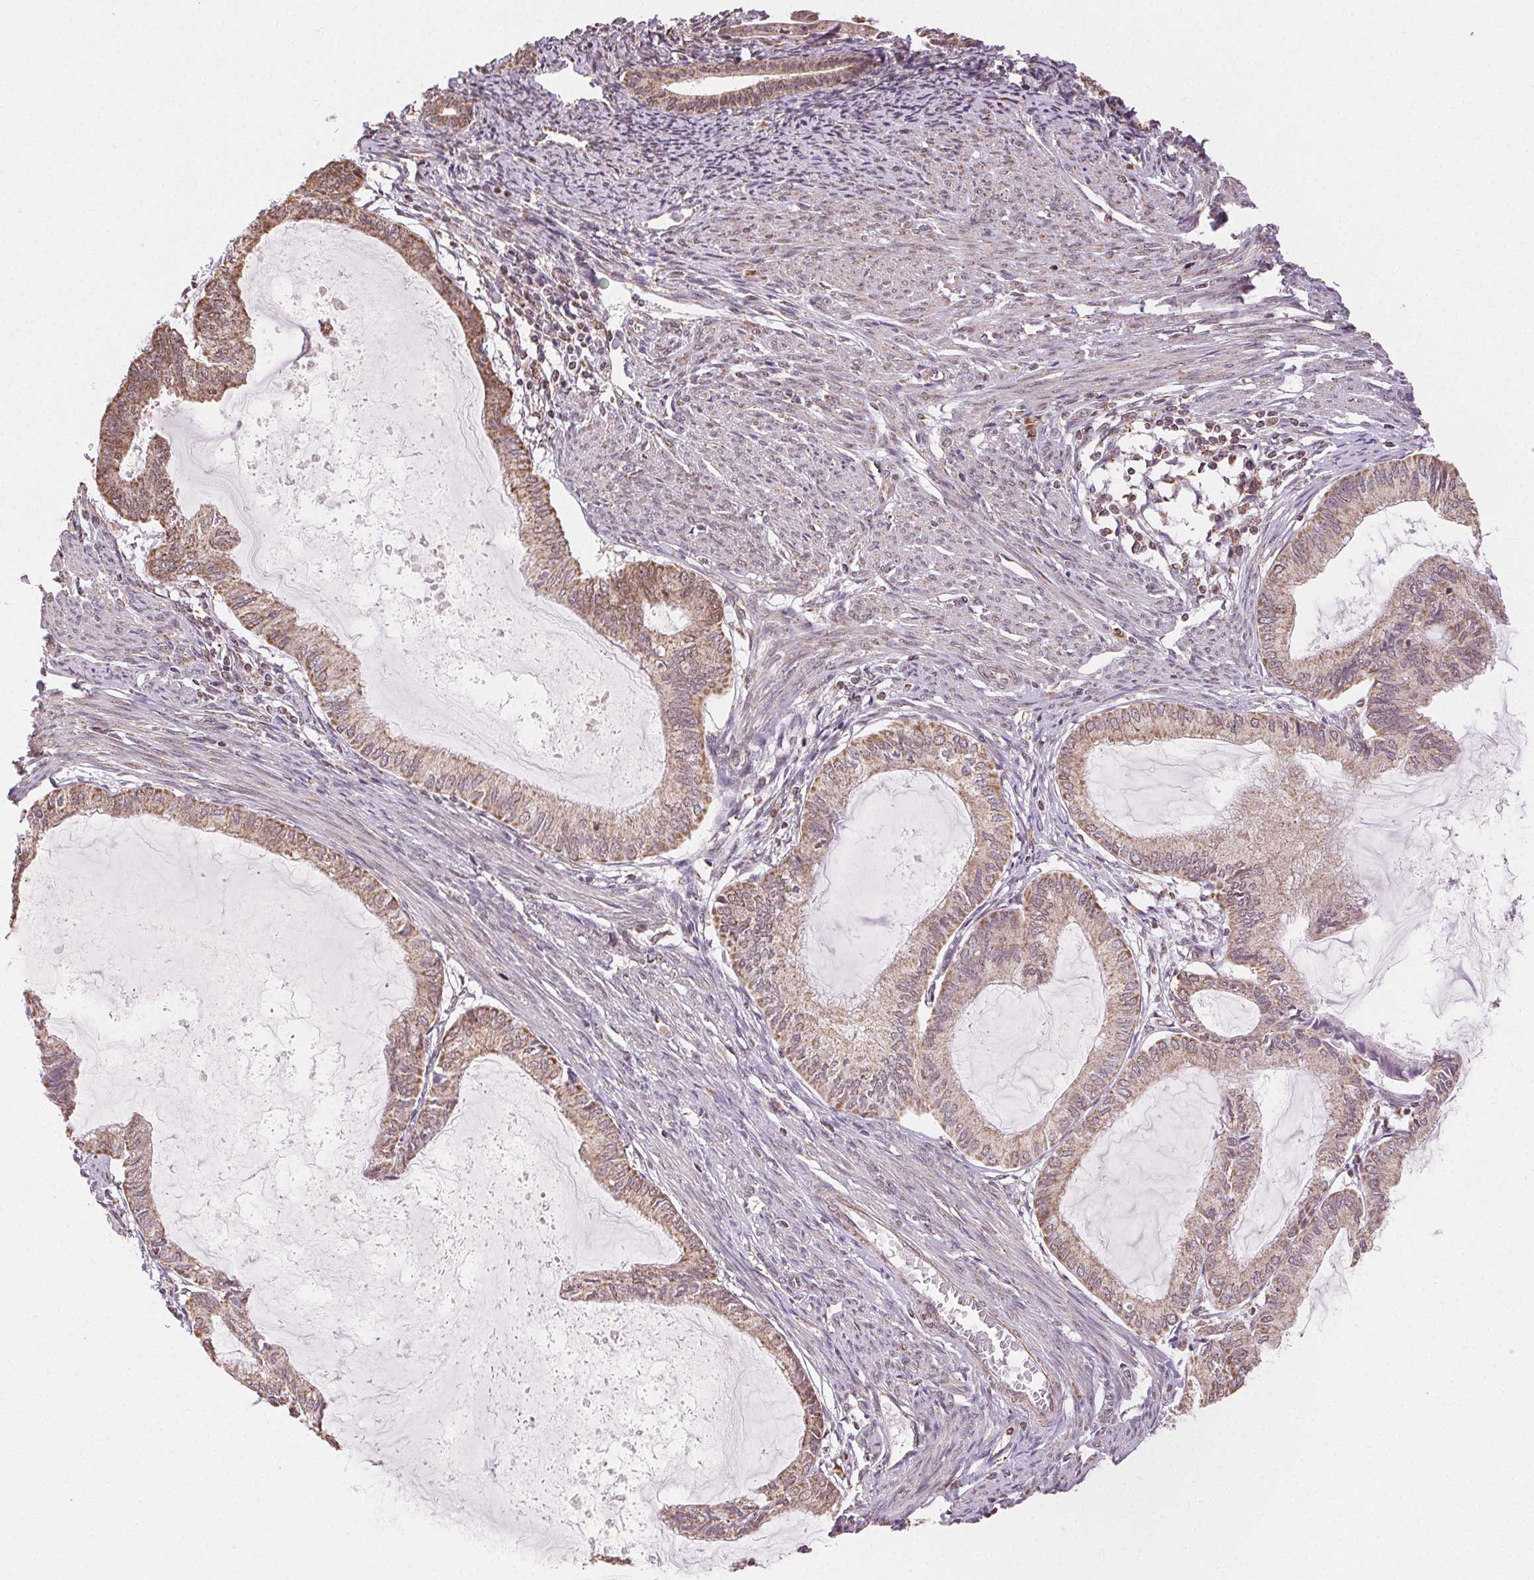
{"staining": {"intensity": "moderate", "quantity": ">75%", "location": "cytoplasmic/membranous"}, "tissue": "endometrial cancer", "cell_type": "Tumor cells", "image_type": "cancer", "snomed": [{"axis": "morphology", "description": "Adenocarcinoma, NOS"}, {"axis": "topography", "description": "Endometrium"}], "caption": "Immunohistochemical staining of endometrial cancer (adenocarcinoma) demonstrates moderate cytoplasmic/membranous protein positivity in about >75% of tumor cells.", "gene": "PIWIL4", "patient": {"sex": "female", "age": 86}}